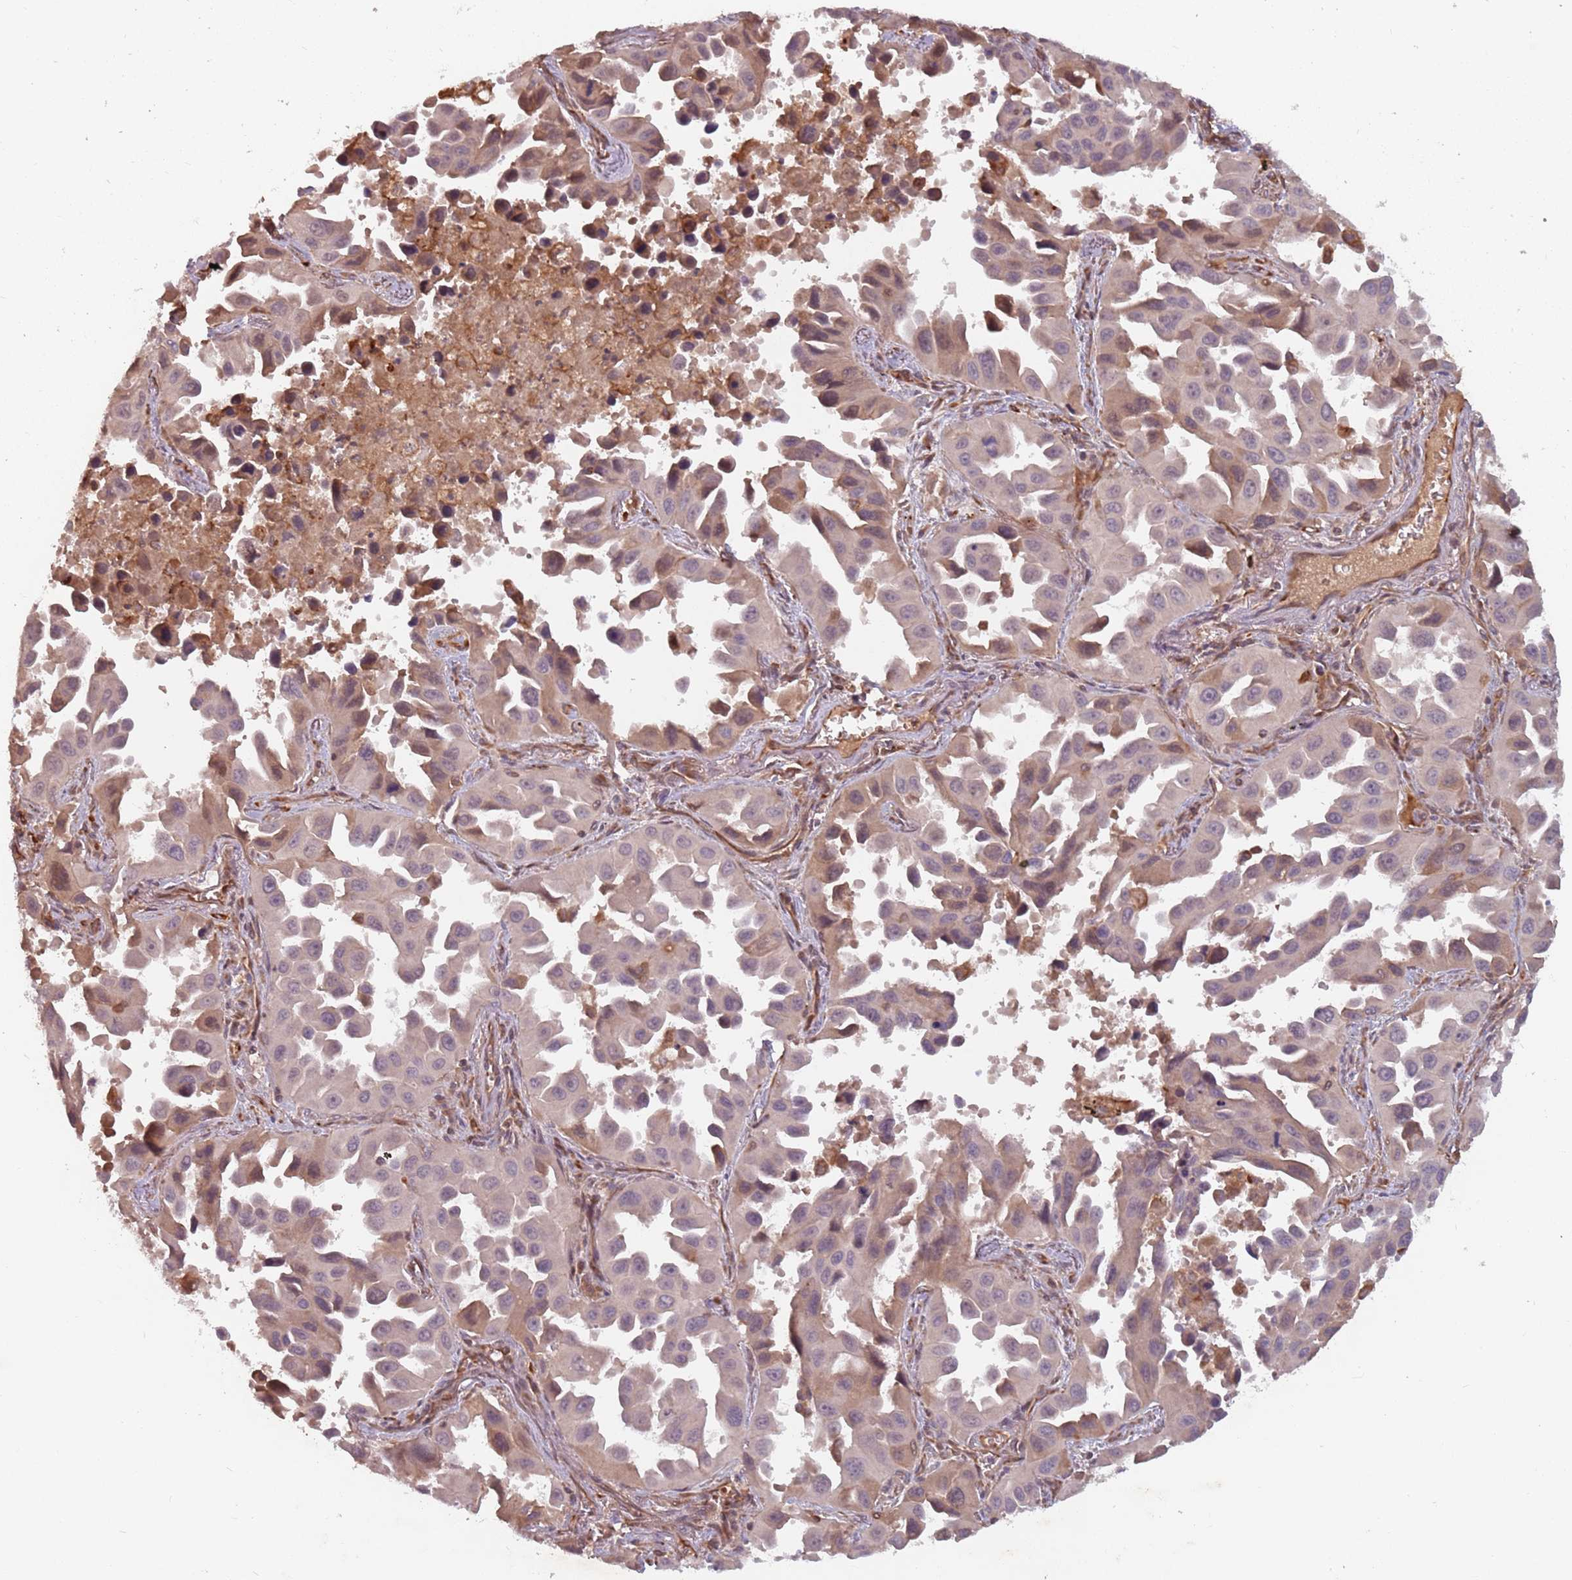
{"staining": {"intensity": "moderate", "quantity": "<25%", "location": "cytoplasmic/membranous,nuclear"}, "tissue": "lung cancer", "cell_type": "Tumor cells", "image_type": "cancer", "snomed": [{"axis": "morphology", "description": "Adenocarcinoma, NOS"}, {"axis": "topography", "description": "Lung"}], "caption": "Brown immunohistochemical staining in human adenocarcinoma (lung) exhibits moderate cytoplasmic/membranous and nuclear staining in about <25% of tumor cells.", "gene": "GPR180", "patient": {"sex": "male", "age": 66}}